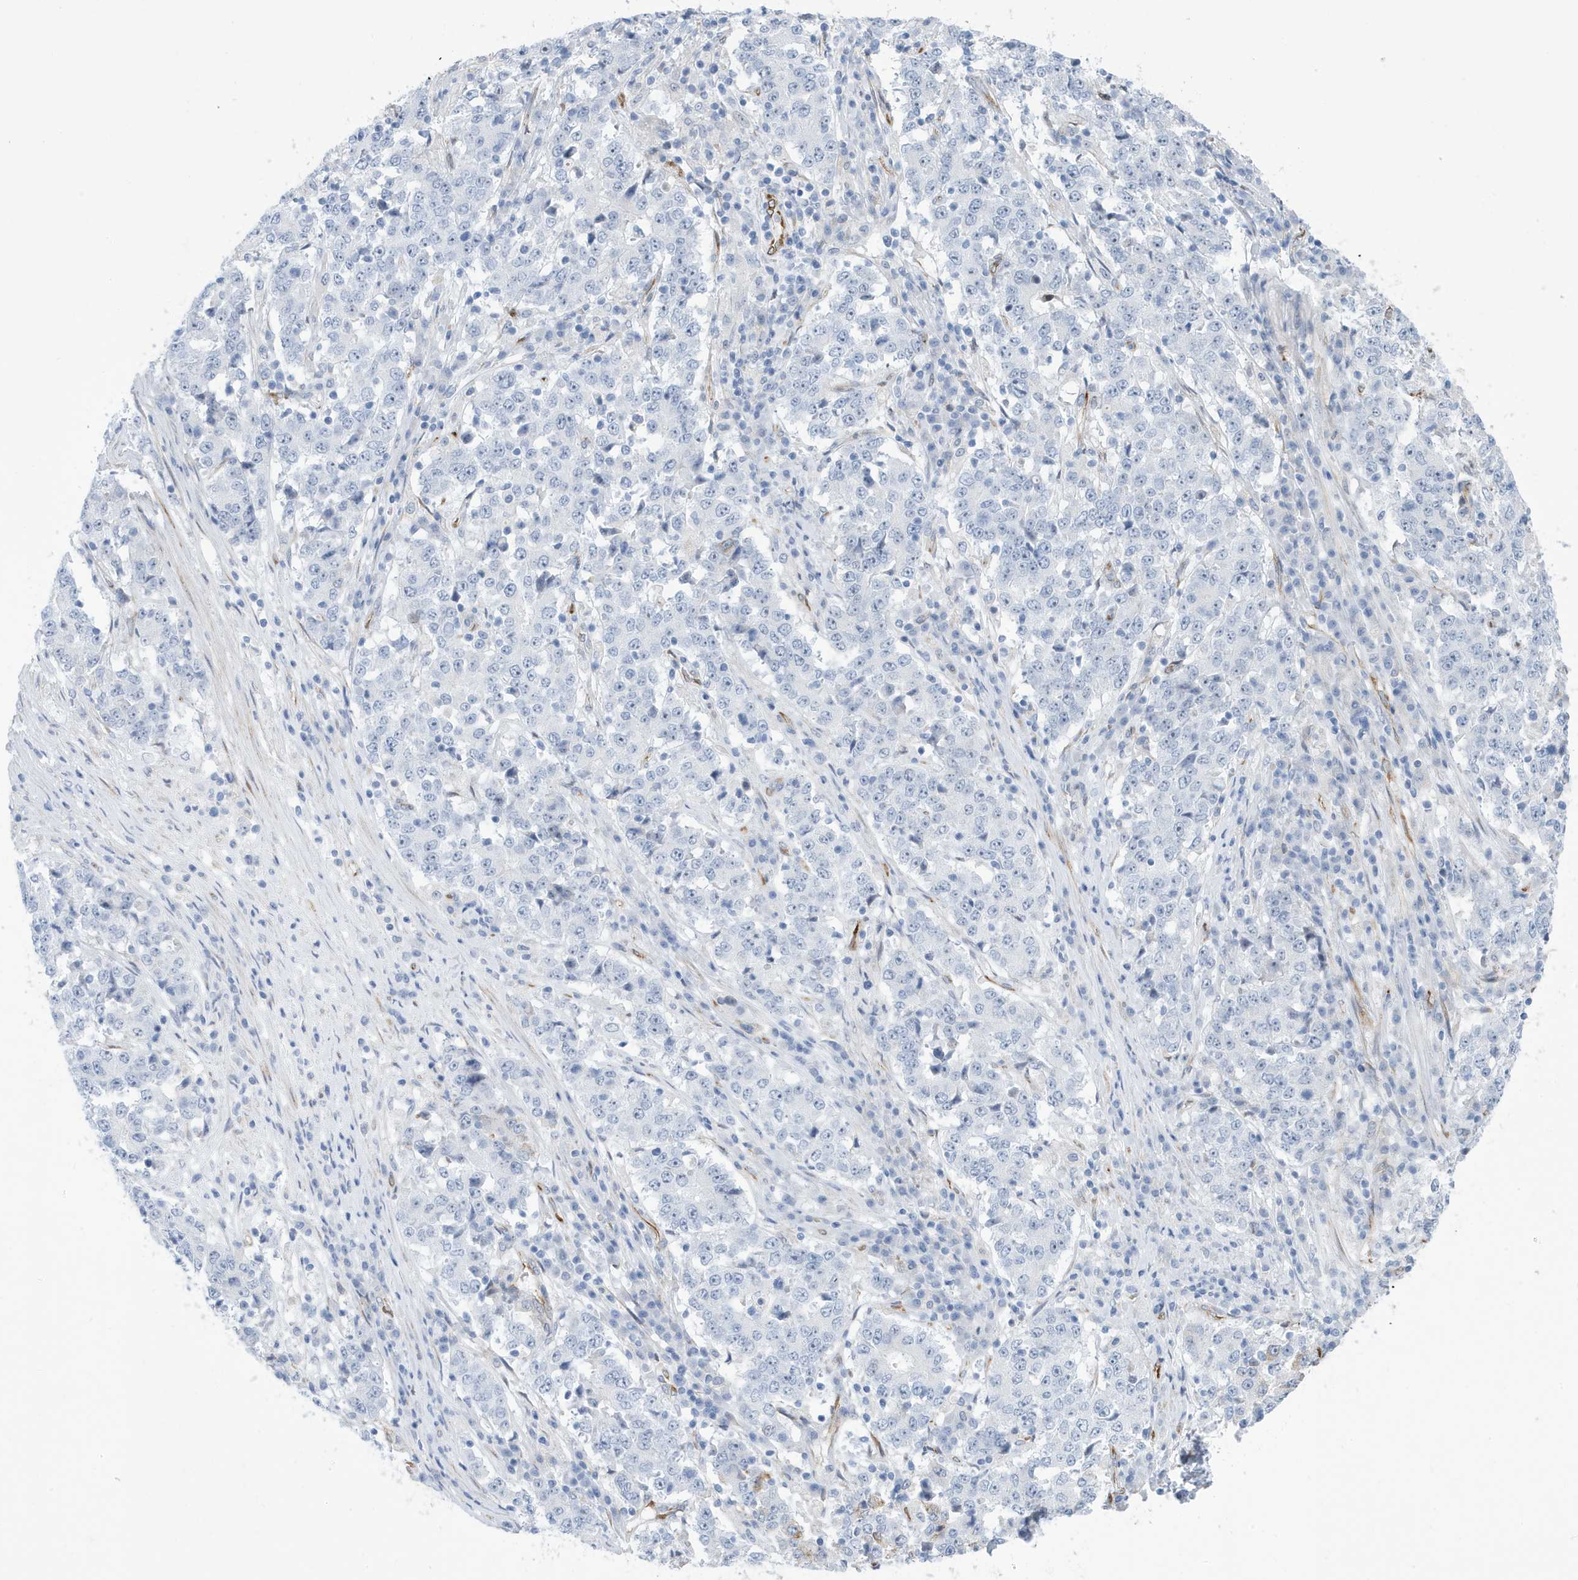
{"staining": {"intensity": "negative", "quantity": "none", "location": "none"}, "tissue": "stomach cancer", "cell_type": "Tumor cells", "image_type": "cancer", "snomed": [{"axis": "morphology", "description": "Adenocarcinoma, NOS"}, {"axis": "topography", "description": "Stomach"}], "caption": "DAB immunohistochemical staining of stomach cancer exhibits no significant expression in tumor cells.", "gene": "SEMA3F", "patient": {"sex": "male", "age": 59}}